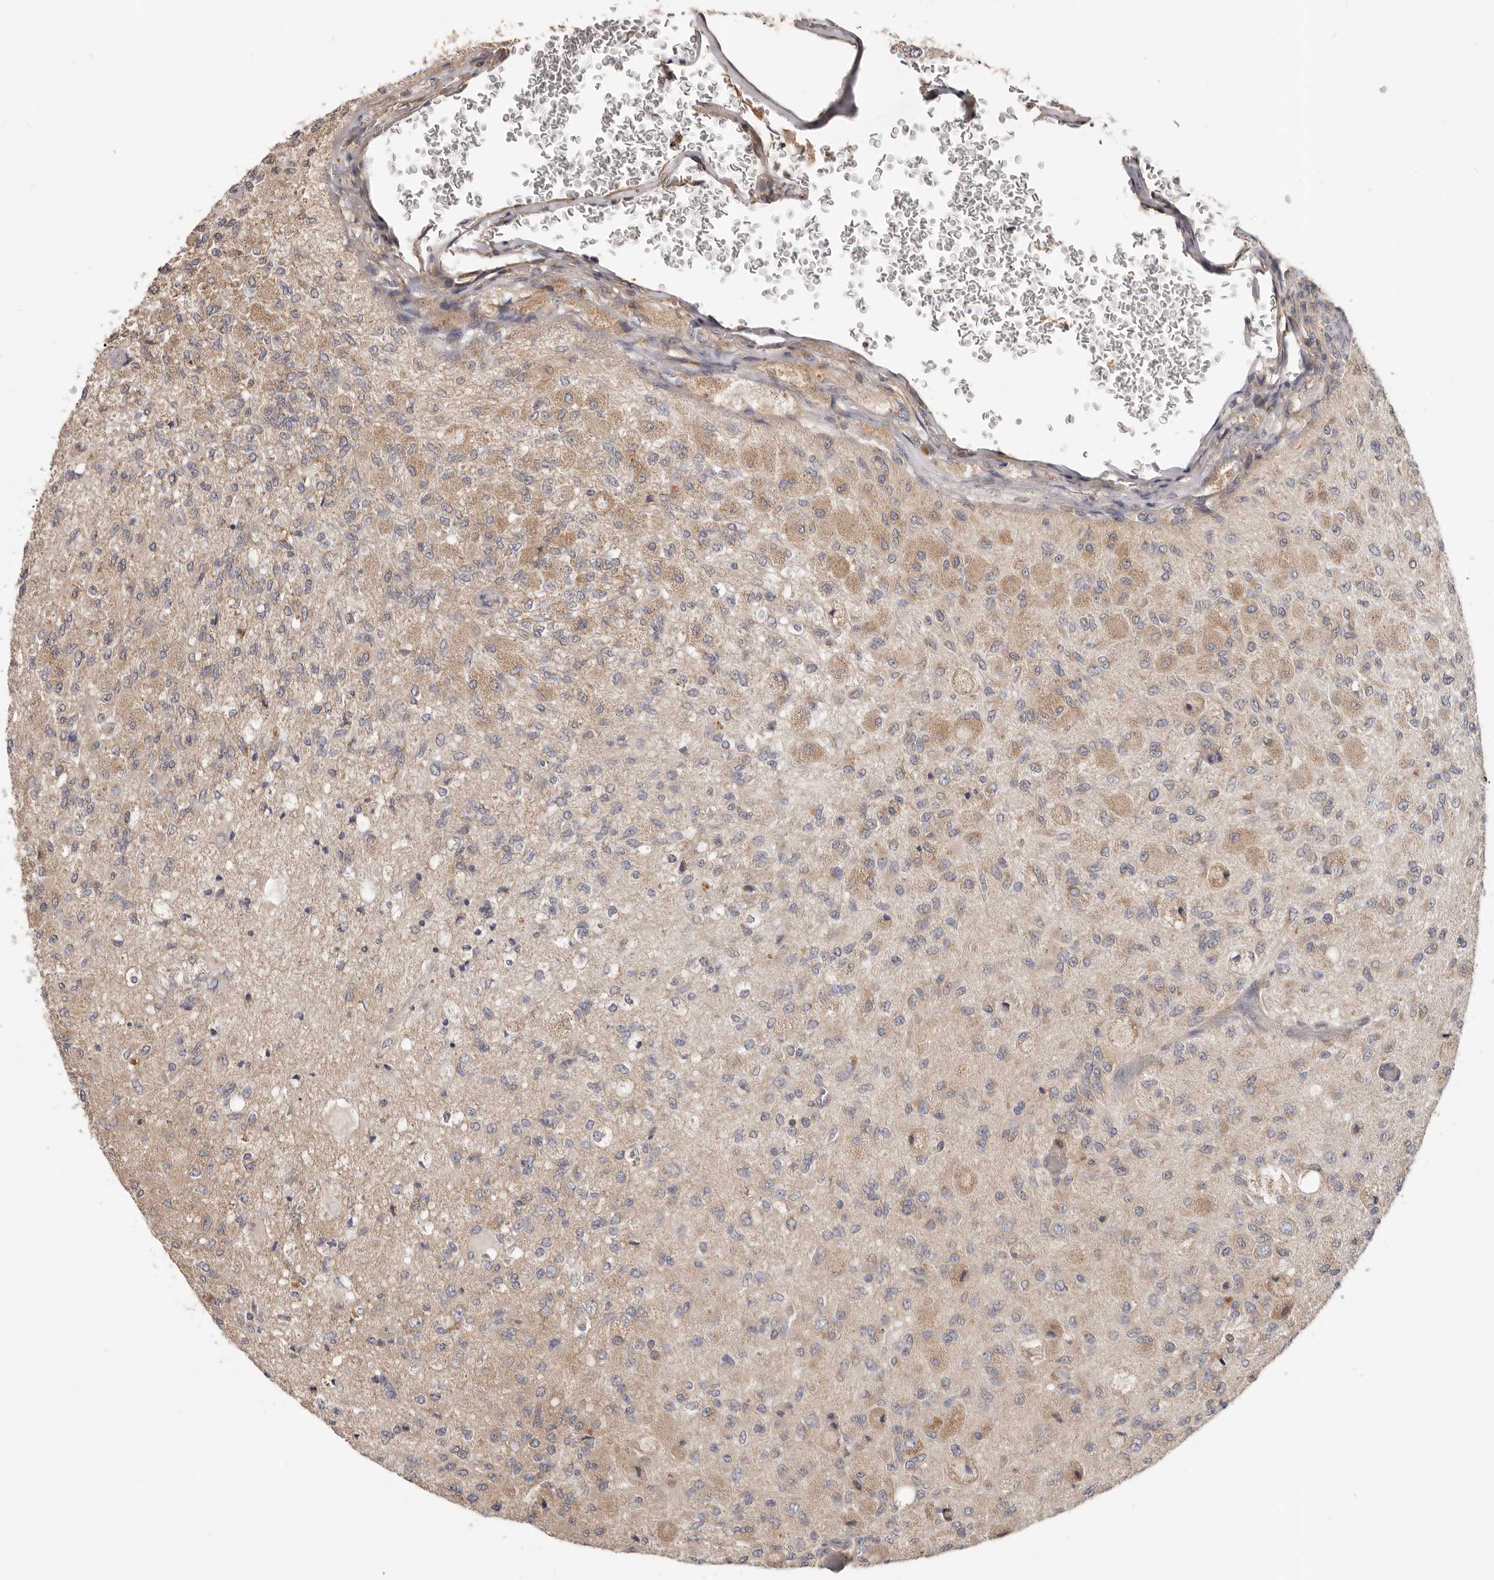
{"staining": {"intensity": "moderate", "quantity": "<25%", "location": "cytoplasmic/membranous"}, "tissue": "glioma", "cell_type": "Tumor cells", "image_type": "cancer", "snomed": [{"axis": "morphology", "description": "Normal tissue, NOS"}, {"axis": "morphology", "description": "Glioma, malignant, High grade"}, {"axis": "topography", "description": "Cerebral cortex"}], "caption": "A micrograph of human glioma stained for a protein shows moderate cytoplasmic/membranous brown staining in tumor cells.", "gene": "LRP6", "patient": {"sex": "male", "age": 77}}